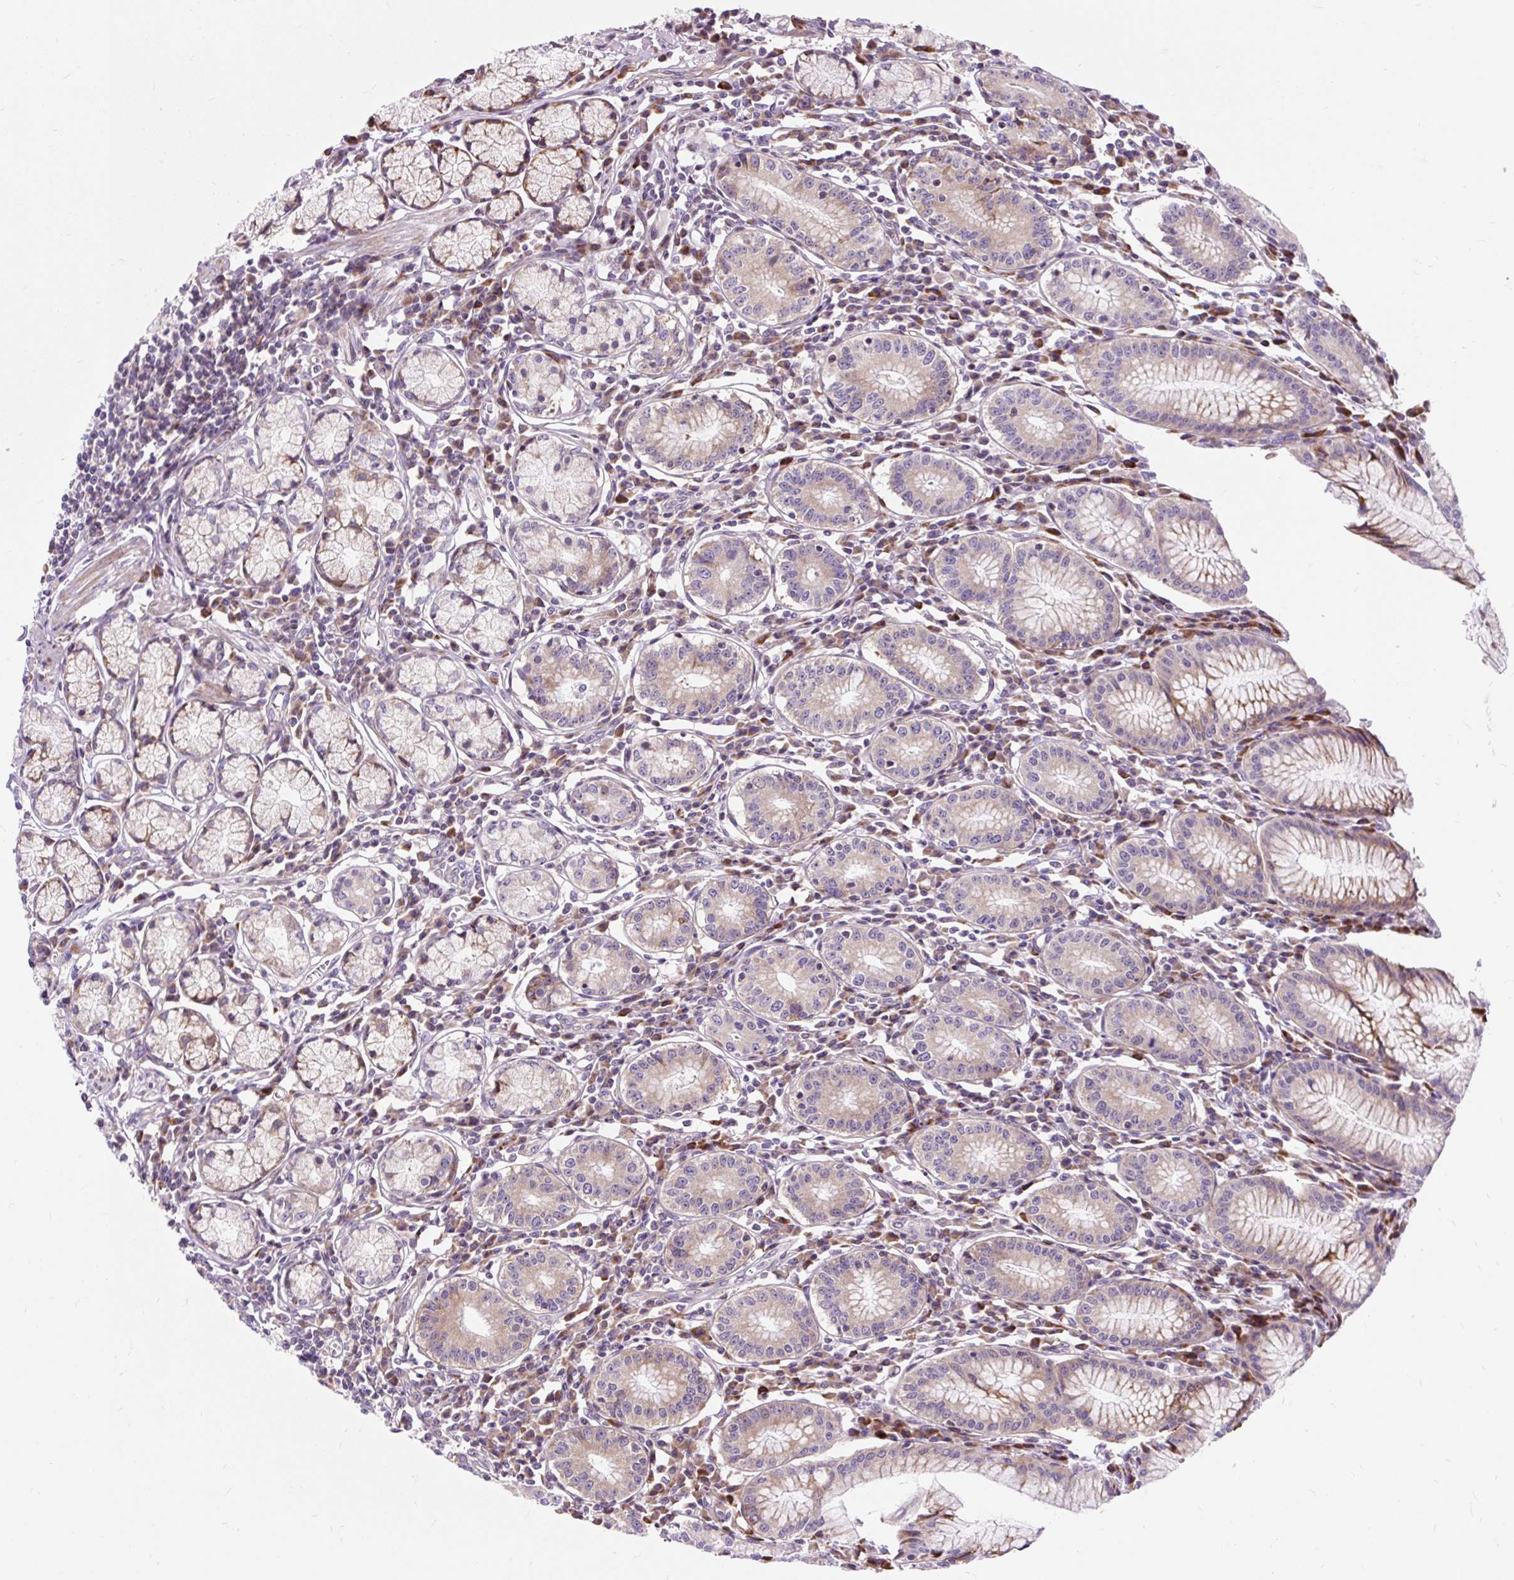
{"staining": {"intensity": "strong", "quantity": "25%-75%", "location": "cytoplasmic/membranous"}, "tissue": "stomach", "cell_type": "Glandular cells", "image_type": "normal", "snomed": [{"axis": "morphology", "description": "Normal tissue, NOS"}, {"axis": "topography", "description": "Stomach"}], "caption": "Protein staining of unremarkable stomach reveals strong cytoplasmic/membranous expression in about 25%-75% of glandular cells.", "gene": "CISD3", "patient": {"sex": "male", "age": 55}}